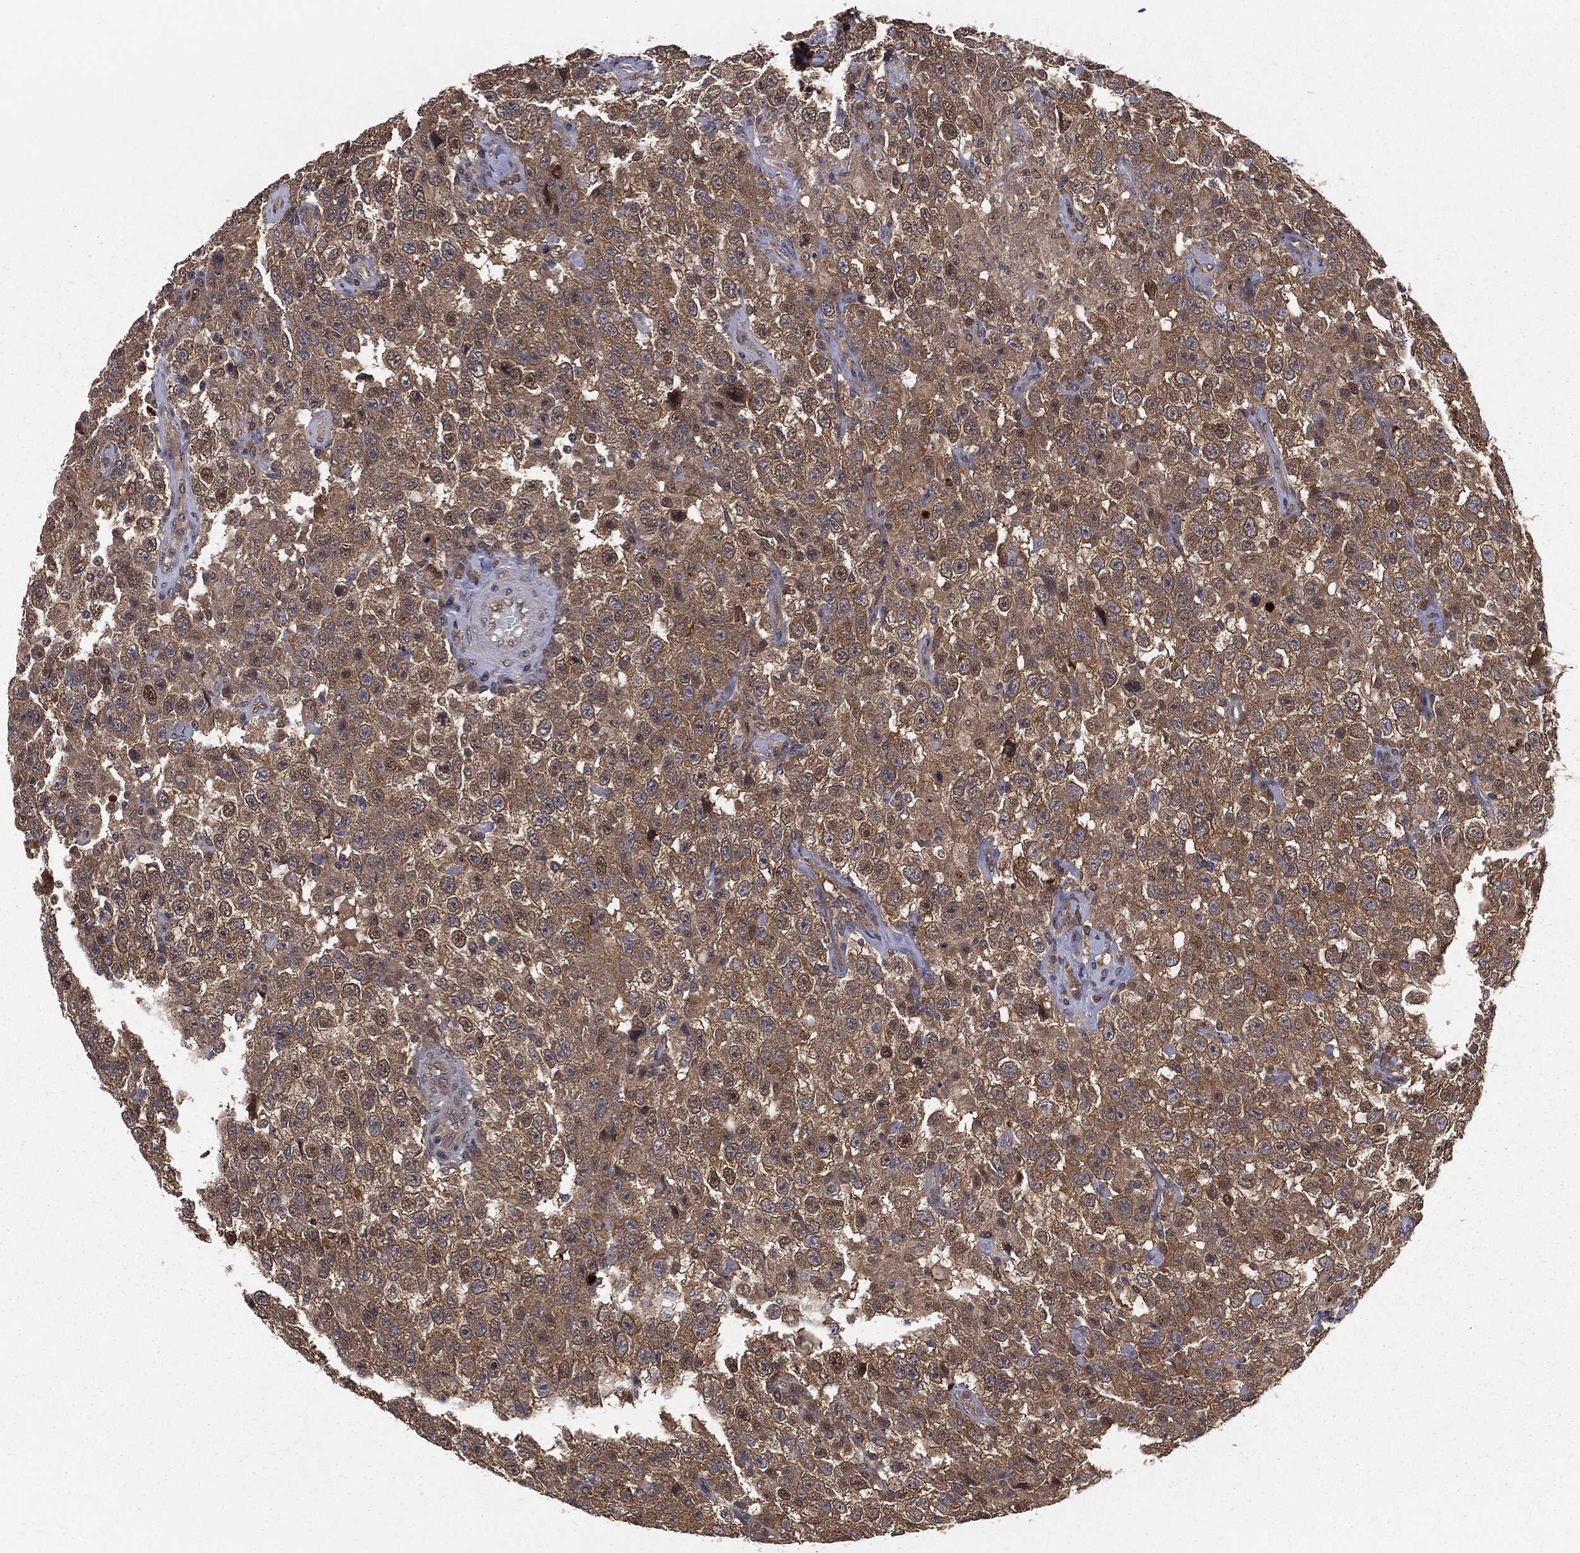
{"staining": {"intensity": "moderate", "quantity": ">75%", "location": "cytoplasmic/membranous"}, "tissue": "testis cancer", "cell_type": "Tumor cells", "image_type": "cancer", "snomed": [{"axis": "morphology", "description": "Seminoma, NOS"}, {"axis": "topography", "description": "Testis"}], "caption": "High-power microscopy captured an immunohistochemistry (IHC) histopathology image of testis seminoma, revealing moderate cytoplasmic/membranous staining in about >75% of tumor cells. Nuclei are stained in blue.", "gene": "FBXO7", "patient": {"sex": "male", "age": 41}}